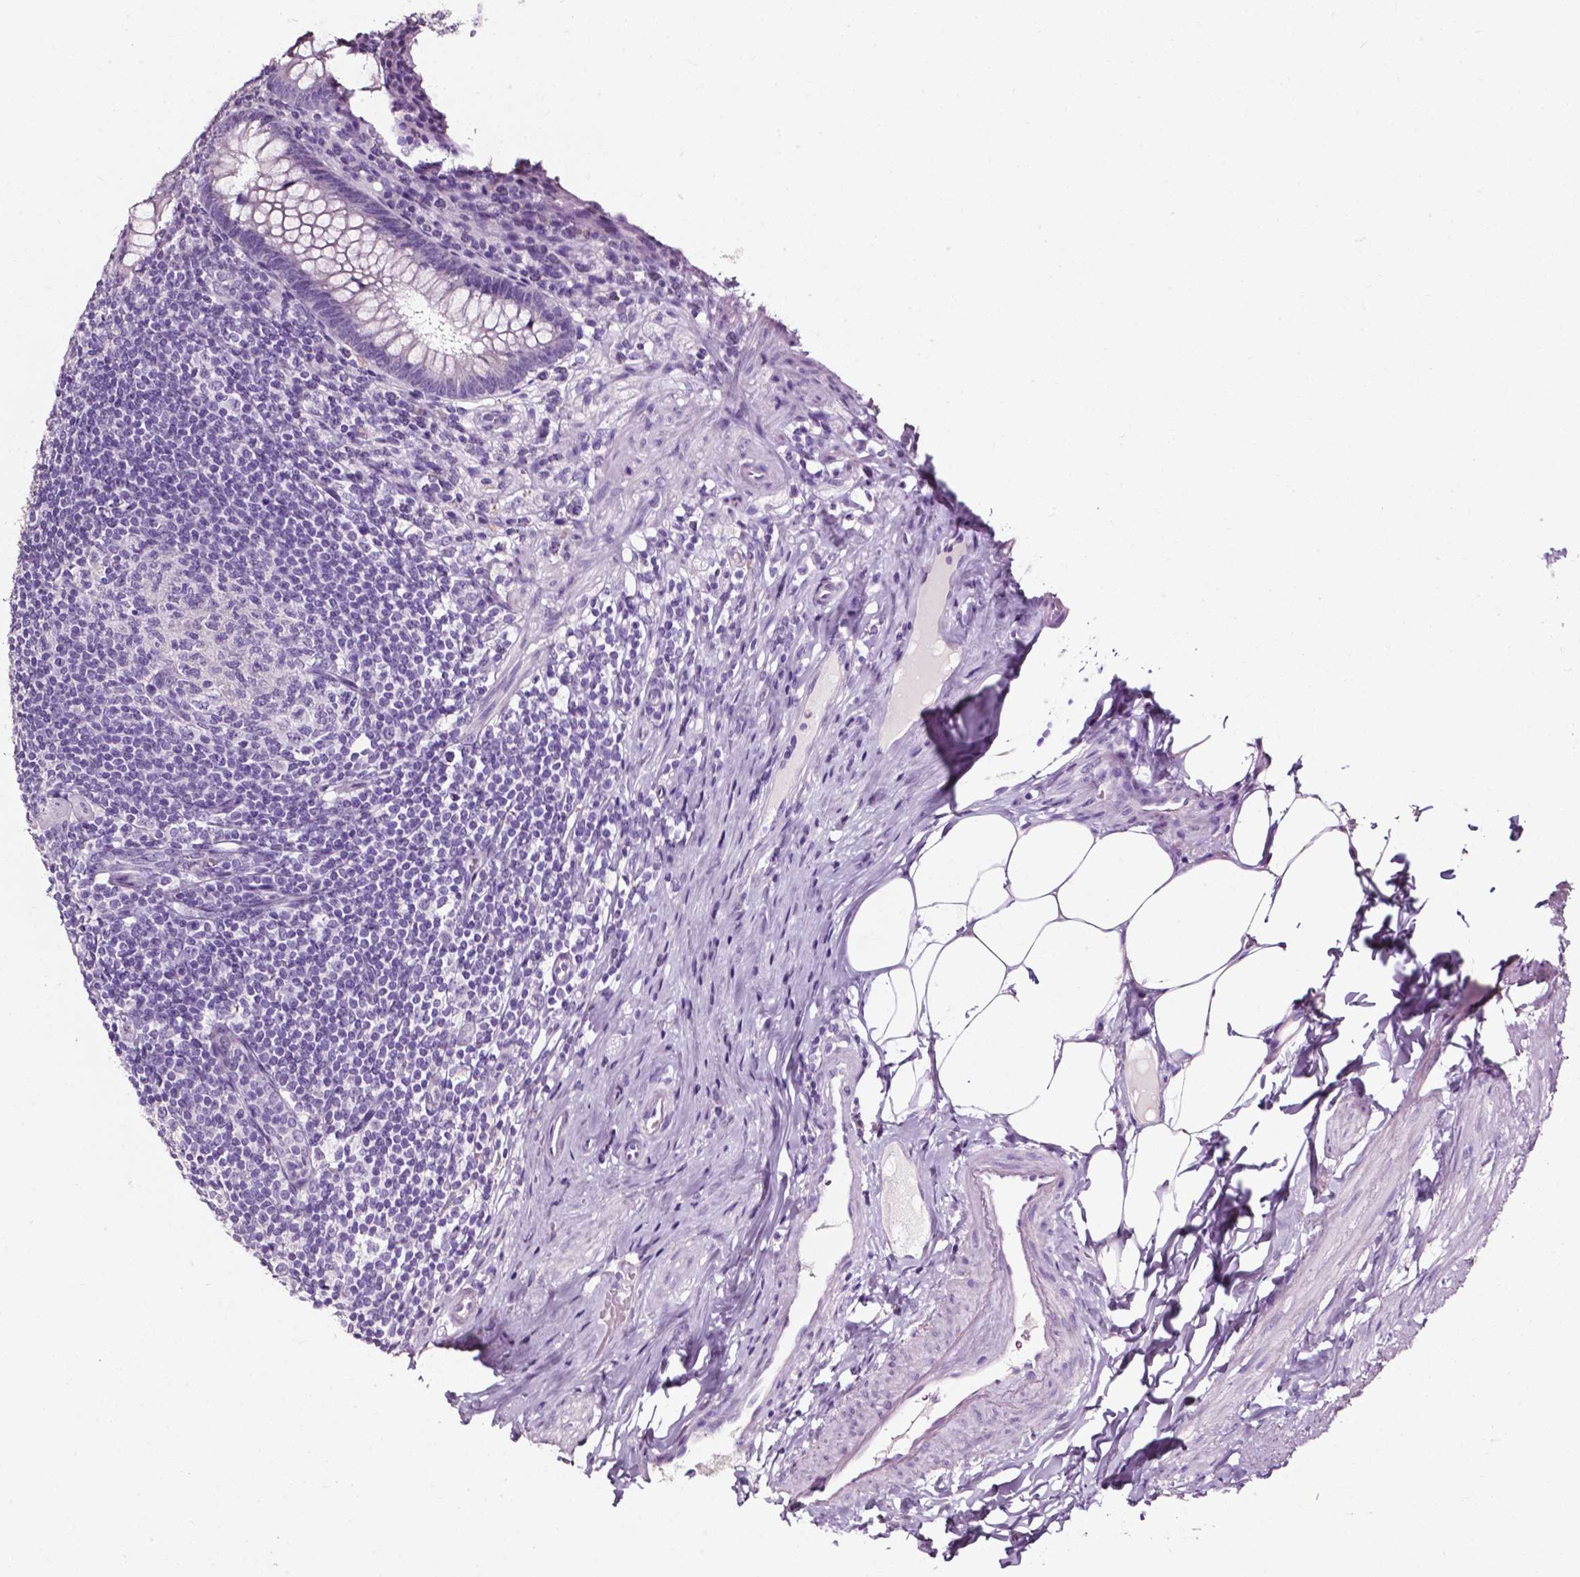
{"staining": {"intensity": "negative", "quantity": "none", "location": "none"}, "tissue": "appendix", "cell_type": "Glandular cells", "image_type": "normal", "snomed": [{"axis": "morphology", "description": "Normal tissue, NOS"}, {"axis": "topography", "description": "Appendix"}], "caption": "An immunohistochemistry (IHC) micrograph of unremarkable appendix is shown. There is no staining in glandular cells of appendix. (DAB (3,3'-diaminobenzidine) IHC, high magnification).", "gene": "DEFA5", "patient": {"sex": "male", "age": 47}}